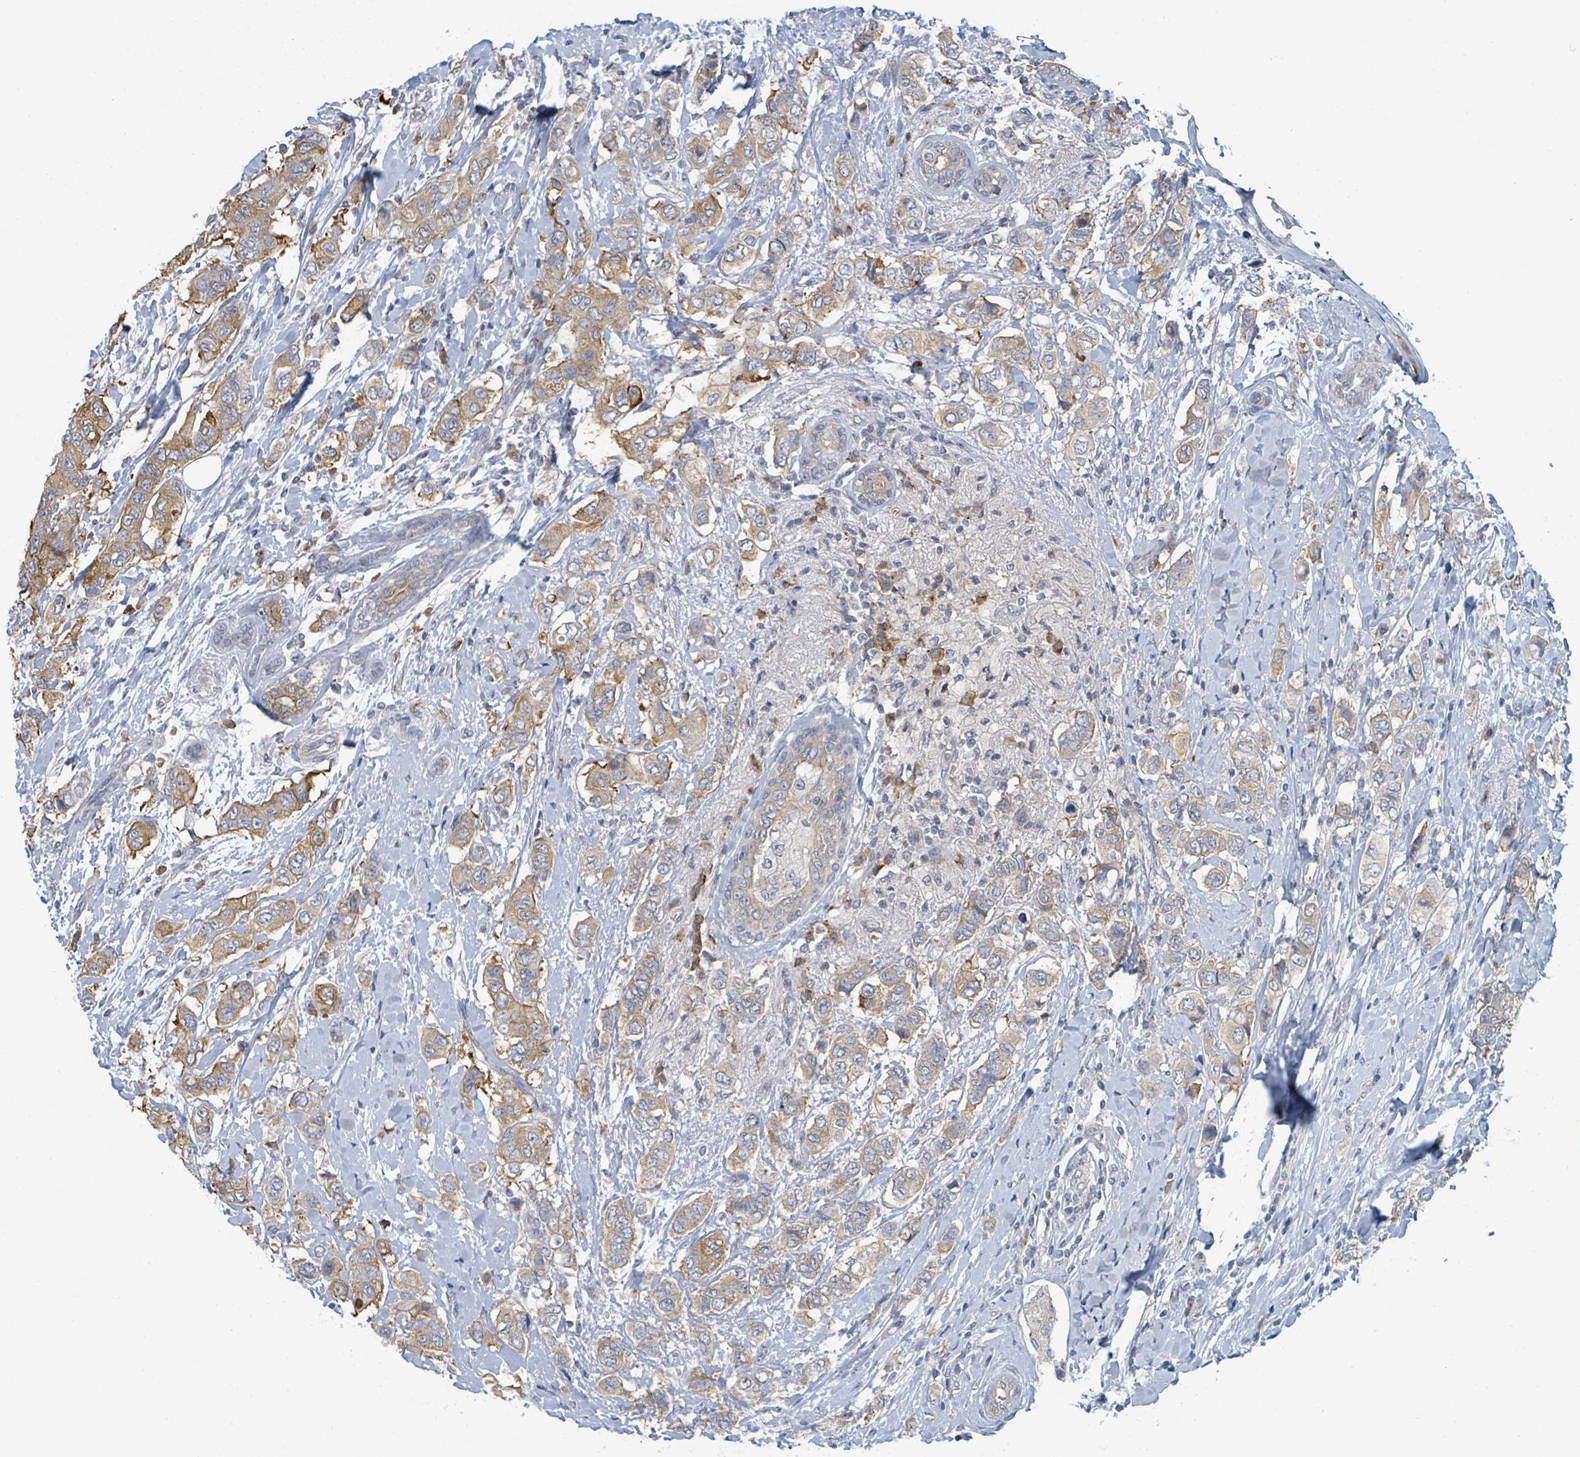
{"staining": {"intensity": "moderate", "quantity": "<25%", "location": "cytoplasmic/membranous"}, "tissue": "breast cancer", "cell_type": "Tumor cells", "image_type": "cancer", "snomed": [{"axis": "morphology", "description": "Lobular carcinoma"}, {"axis": "topography", "description": "Breast"}], "caption": "Immunohistochemistry (IHC) histopathology image of human breast cancer (lobular carcinoma) stained for a protein (brown), which exhibits low levels of moderate cytoplasmic/membranous expression in approximately <25% of tumor cells.", "gene": "ANKRD55", "patient": {"sex": "female", "age": 51}}